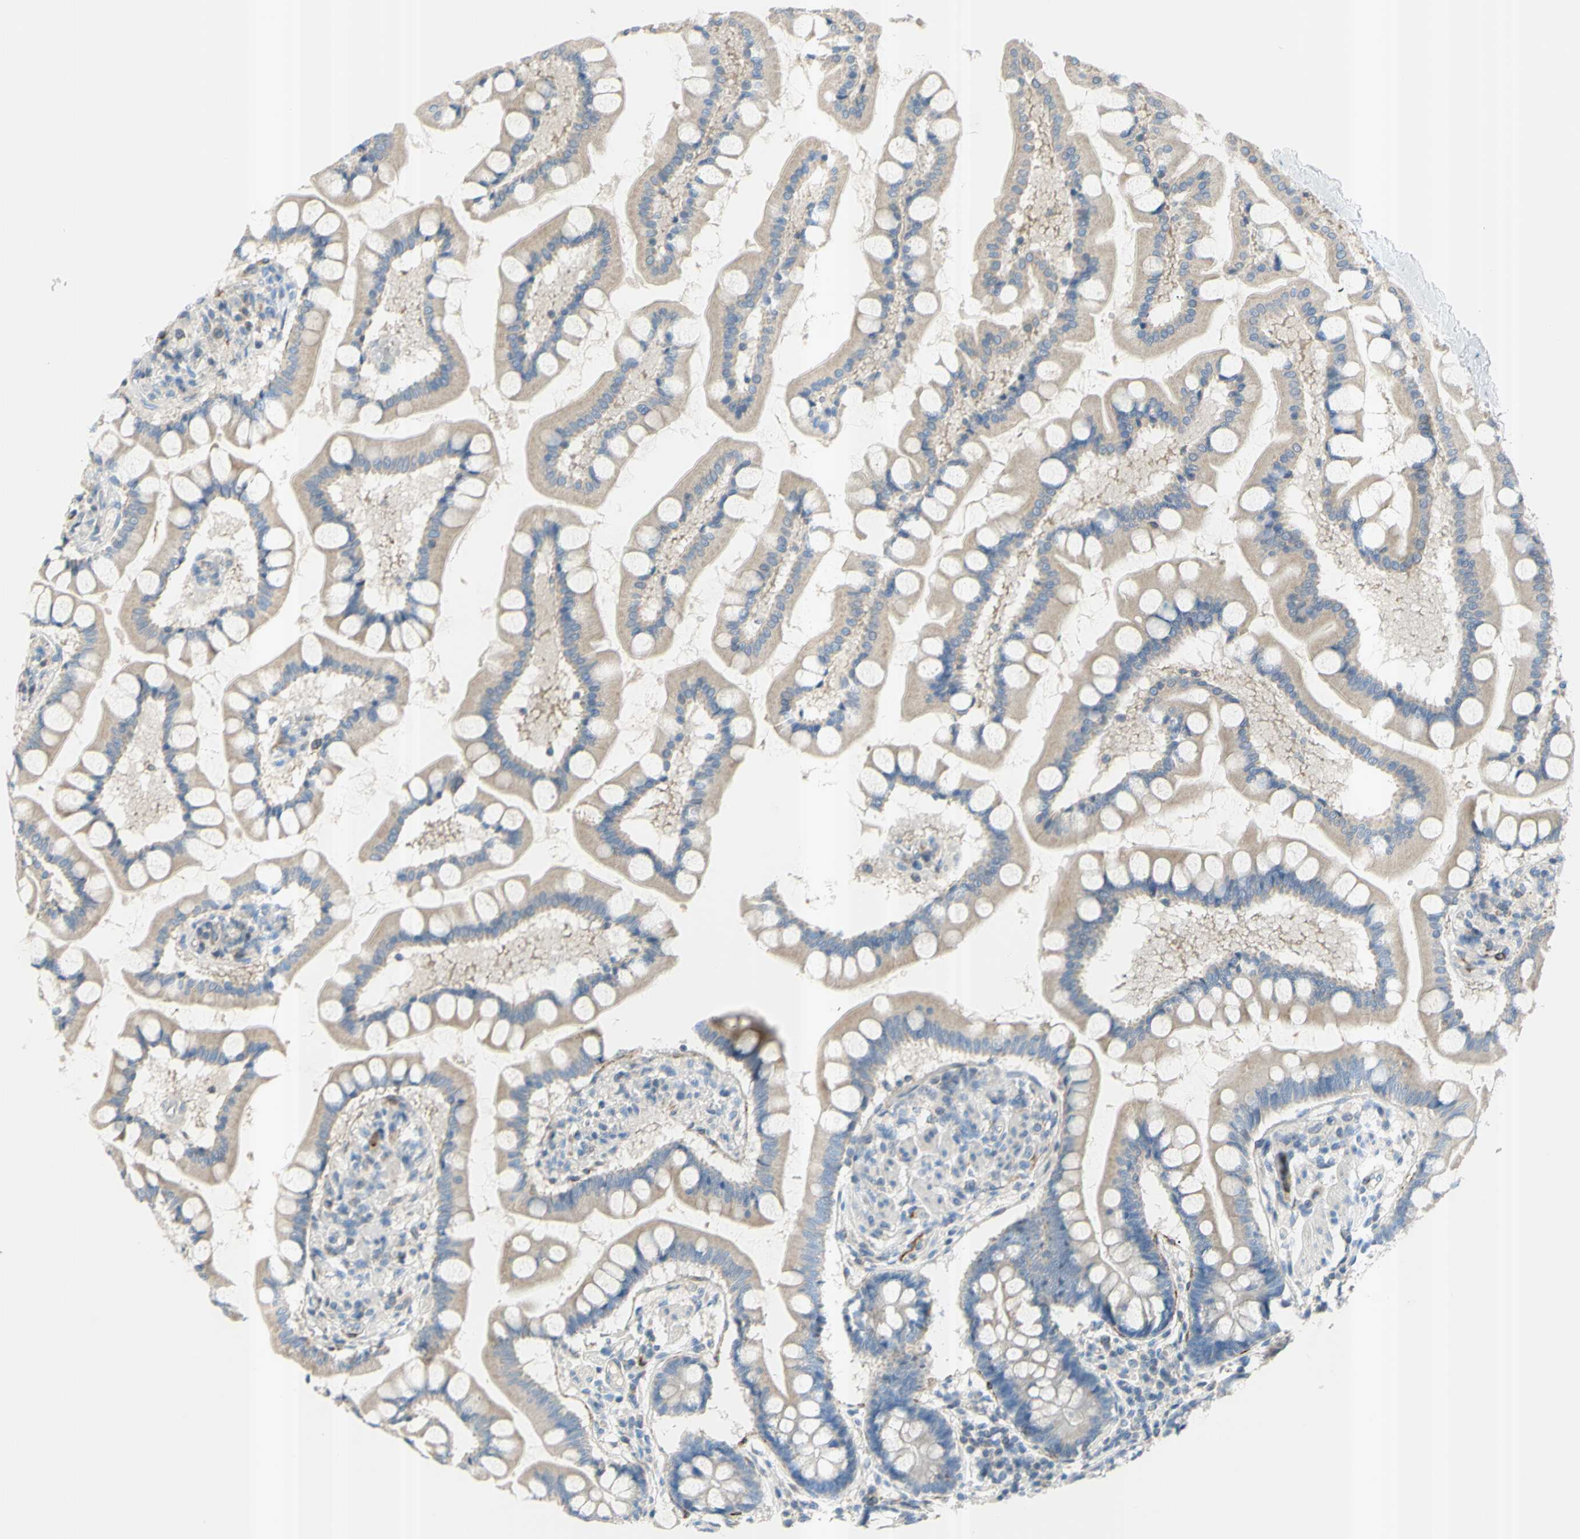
{"staining": {"intensity": "weak", "quantity": ">75%", "location": "cytoplasmic/membranous"}, "tissue": "small intestine", "cell_type": "Glandular cells", "image_type": "normal", "snomed": [{"axis": "morphology", "description": "Normal tissue, NOS"}, {"axis": "topography", "description": "Small intestine"}], "caption": "Small intestine stained with DAB immunohistochemistry (IHC) reveals low levels of weak cytoplasmic/membranous positivity in approximately >75% of glandular cells.", "gene": "PRRG2", "patient": {"sex": "male", "age": 41}}